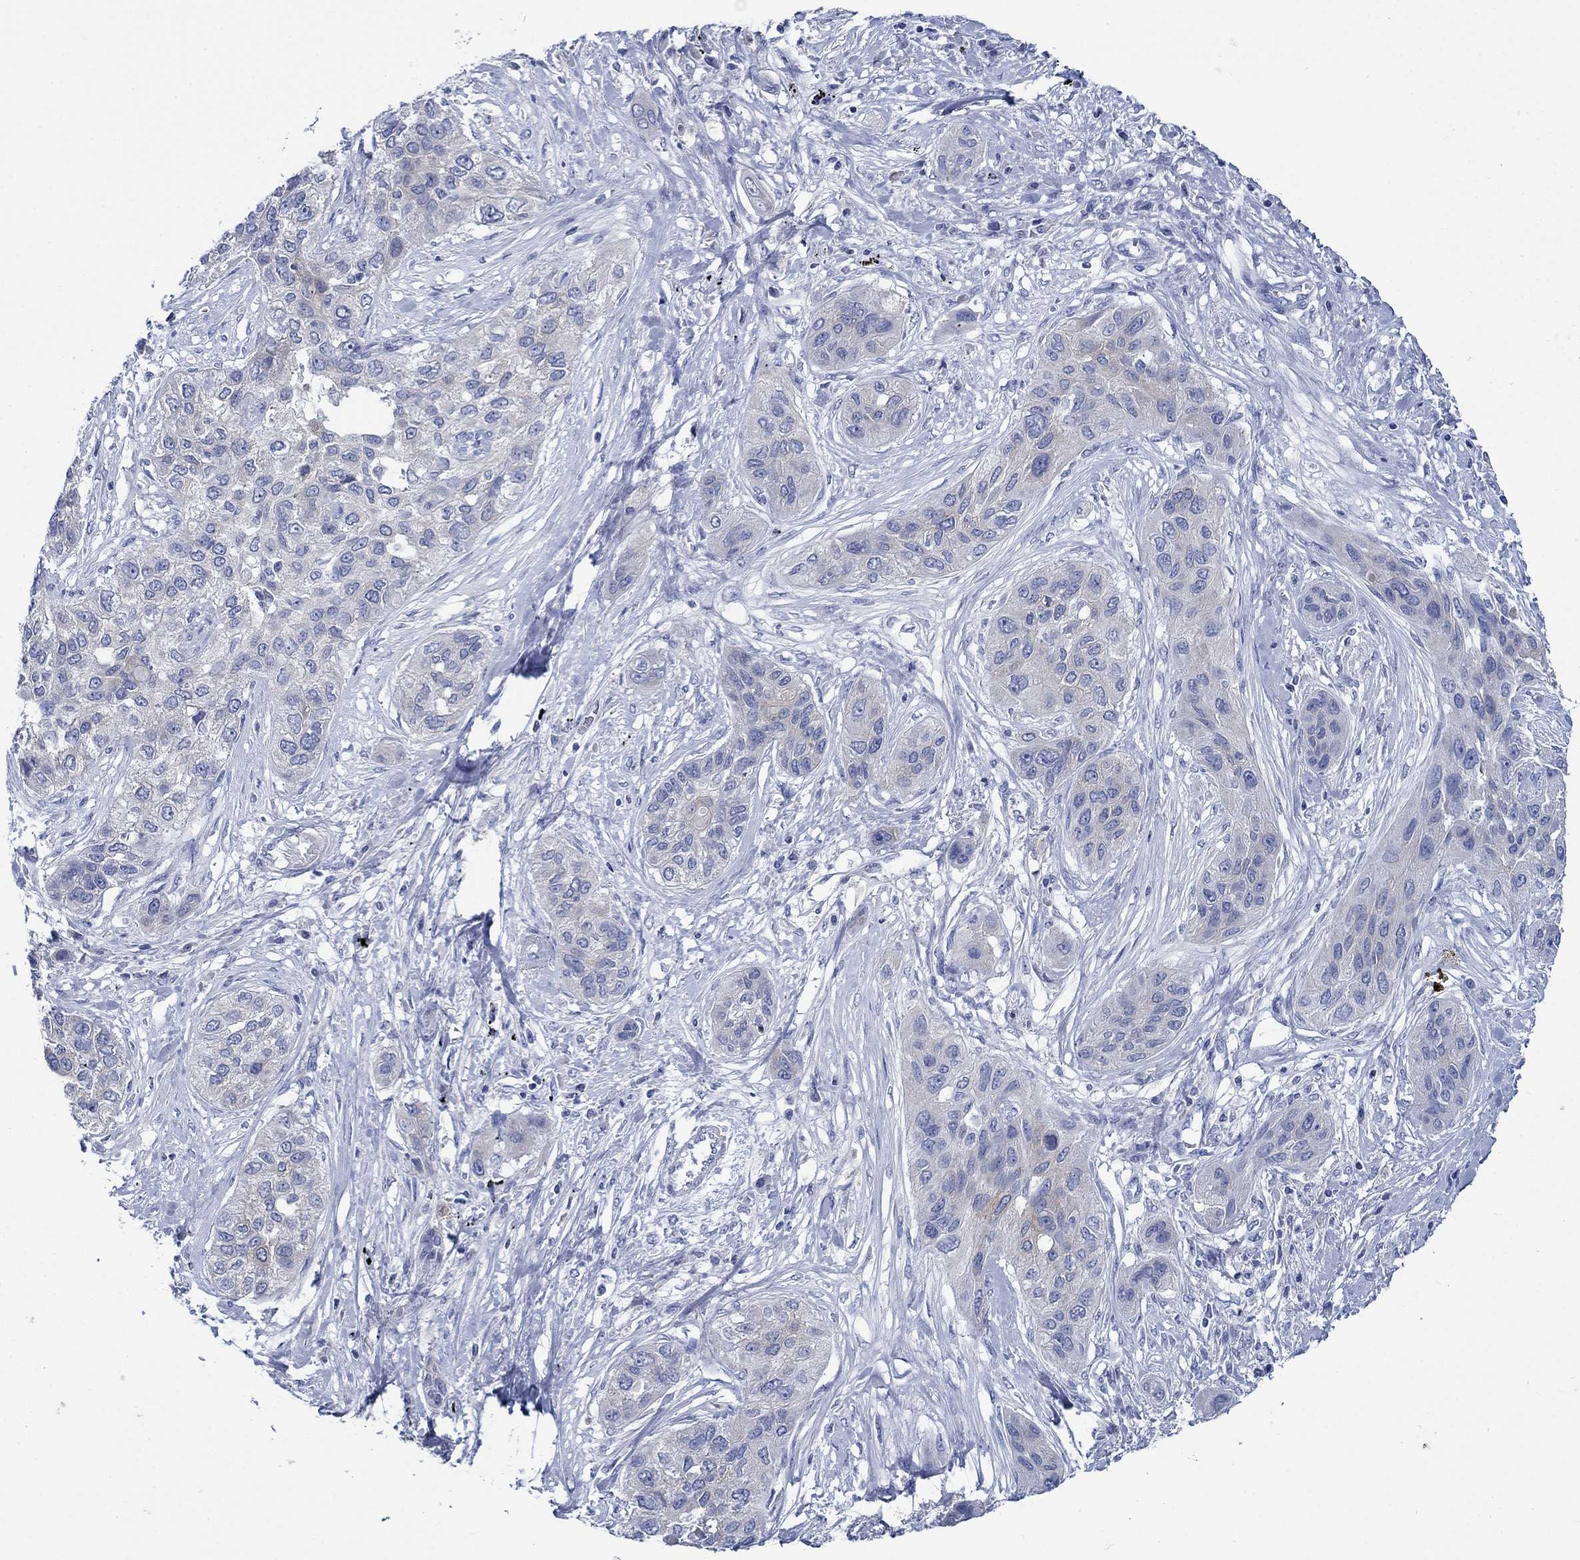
{"staining": {"intensity": "negative", "quantity": "none", "location": "none"}, "tissue": "lung cancer", "cell_type": "Tumor cells", "image_type": "cancer", "snomed": [{"axis": "morphology", "description": "Squamous cell carcinoma, NOS"}, {"axis": "topography", "description": "Lung"}], "caption": "An IHC photomicrograph of lung squamous cell carcinoma is shown. There is no staining in tumor cells of lung squamous cell carcinoma. (DAB (3,3'-diaminobenzidine) immunohistochemistry, high magnification).", "gene": "TRIM16", "patient": {"sex": "female", "age": 70}}